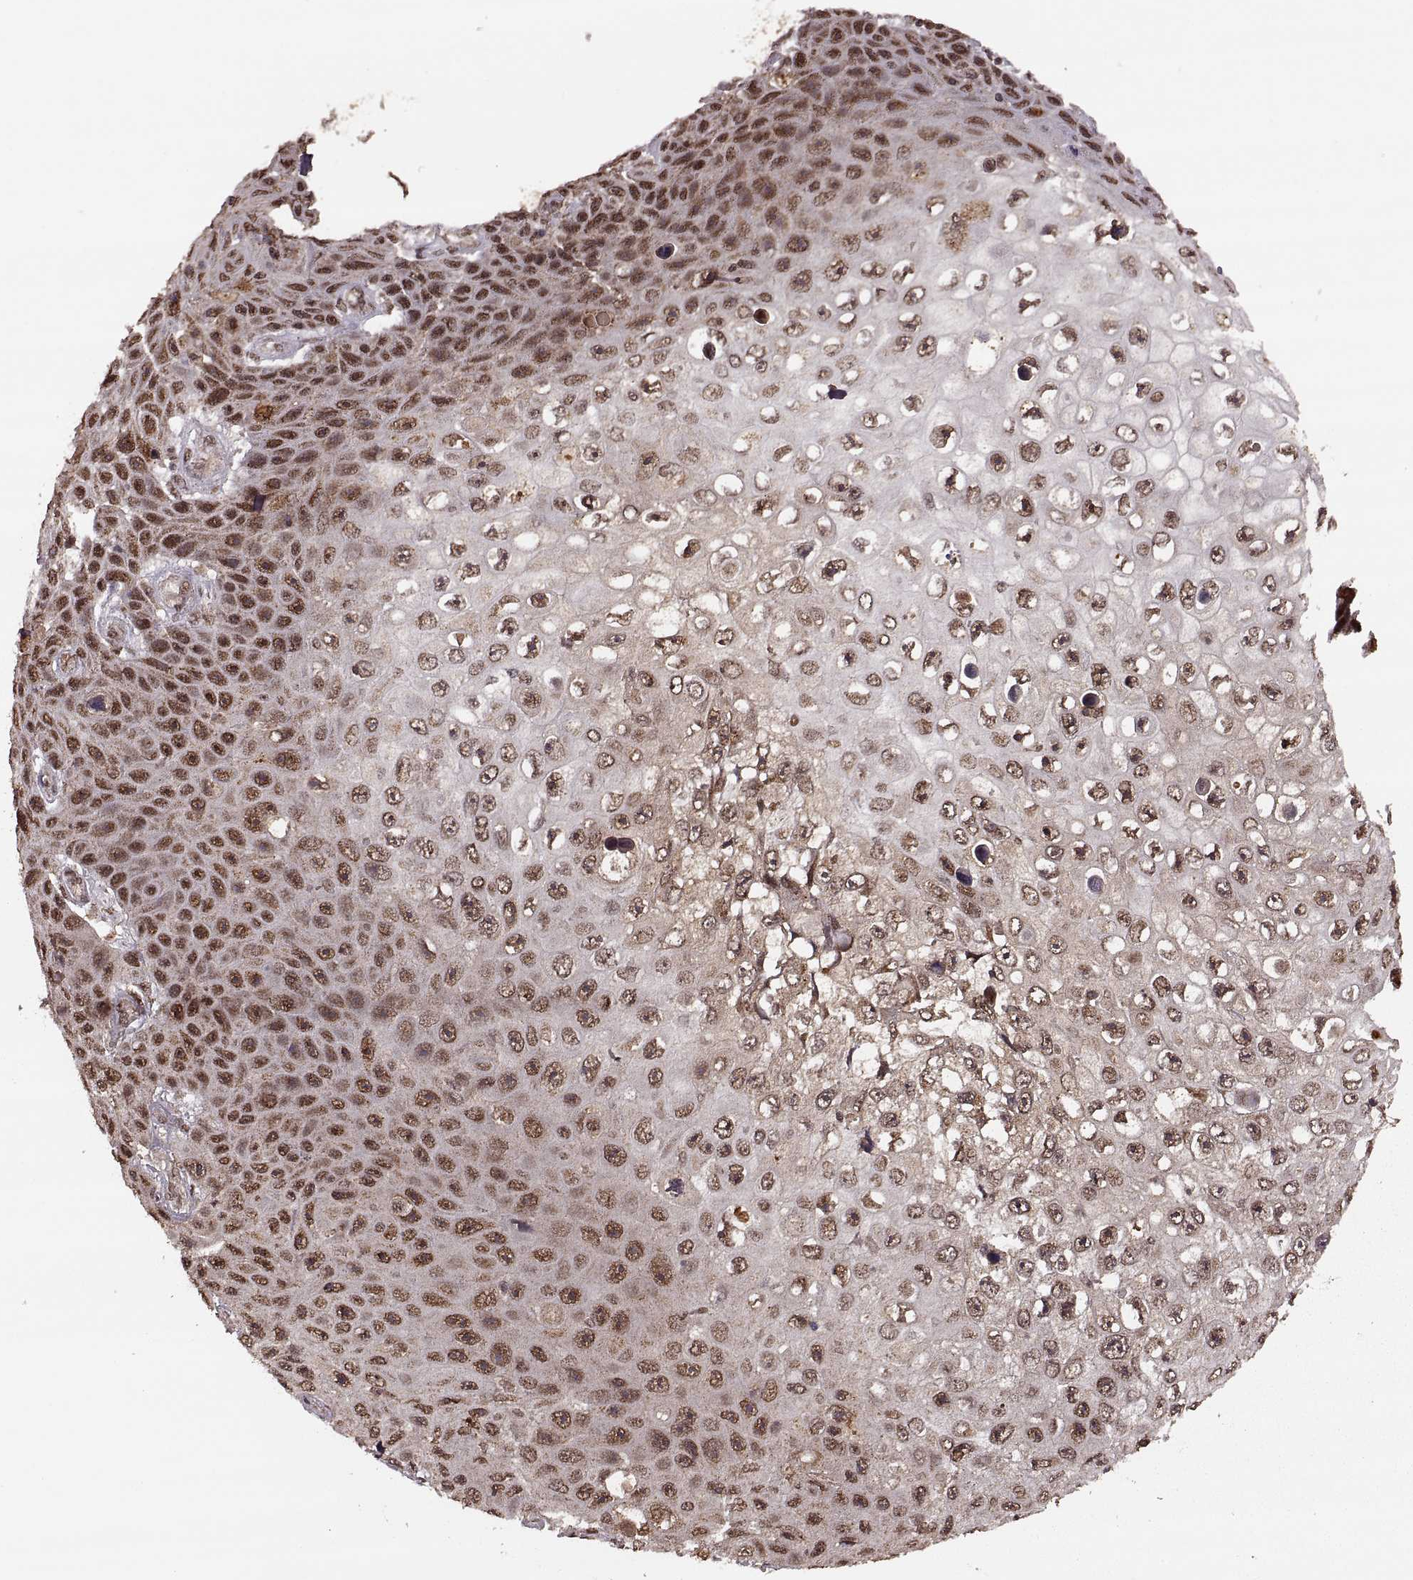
{"staining": {"intensity": "strong", "quantity": "25%-75%", "location": "nuclear"}, "tissue": "skin cancer", "cell_type": "Tumor cells", "image_type": "cancer", "snomed": [{"axis": "morphology", "description": "Squamous cell carcinoma, NOS"}, {"axis": "topography", "description": "Skin"}], "caption": "DAB (3,3'-diaminobenzidine) immunohistochemical staining of skin squamous cell carcinoma displays strong nuclear protein positivity in about 25%-75% of tumor cells.", "gene": "RFT1", "patient": {"sex": "male", "age": 82}}